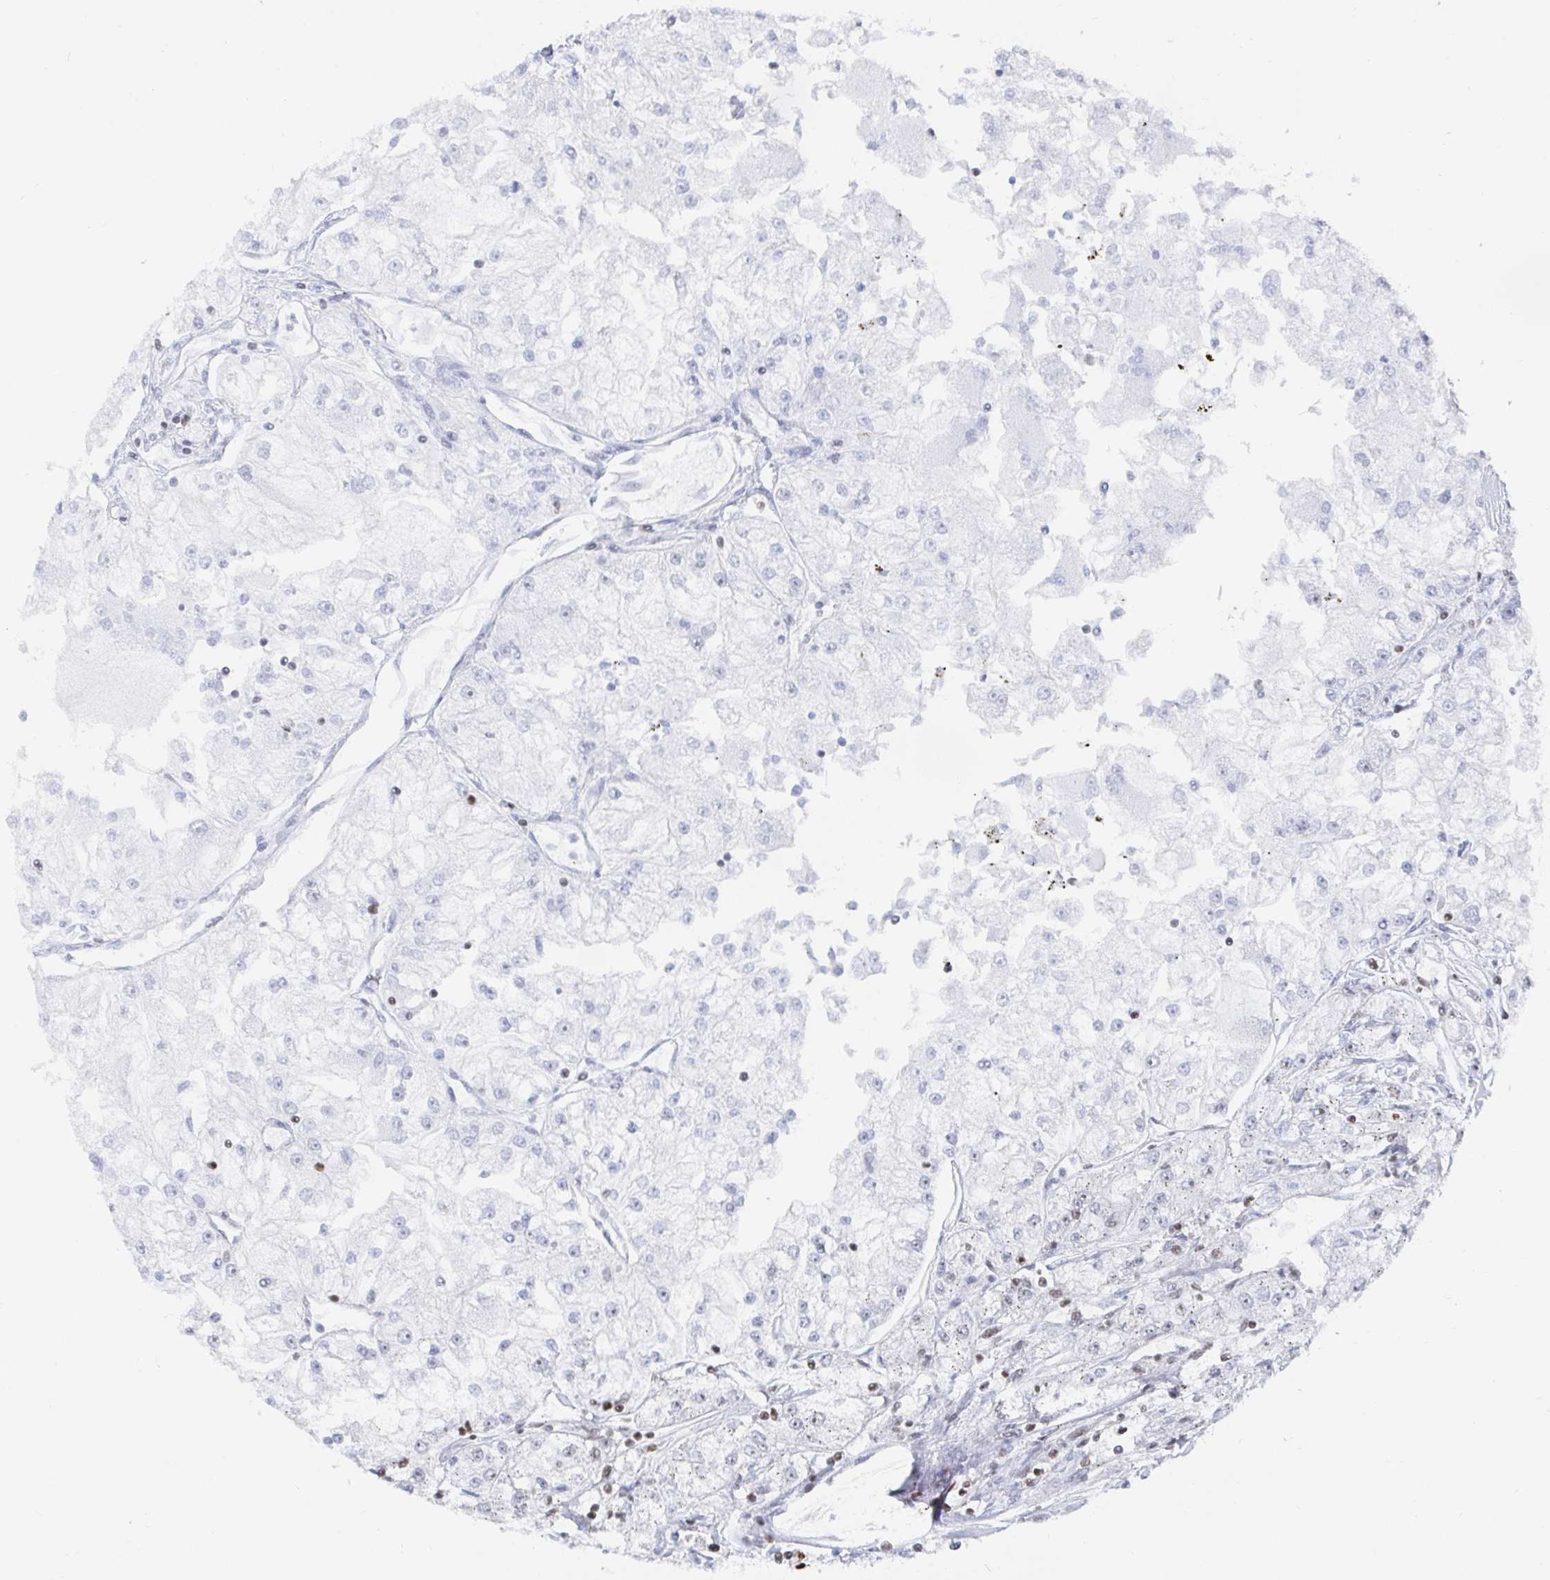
{"staining": {"intensity": "negative", "quantity": "none", "location": "none"}, "tissue": "renal cancer", "cell_type": "Tumor cells", "image_type": "cancer", "snomed": [{"axis": "morphology", "description": "Adenocarcinoma, NOS"}, {"axis": "topography", "description": "Kidney"}], "caption": "This photomicrograph is of renal cancer stained with immunohistochemistry to label a protein in brown with the nuclei are counter-stained blue. There is no staining in tumor cells. The staining is performed using DAB brown chromogen with nuclei counter-stained in using hematoxylin.", "gene": "EWSR1", "patient": {"sex": "female", "age": 72}}